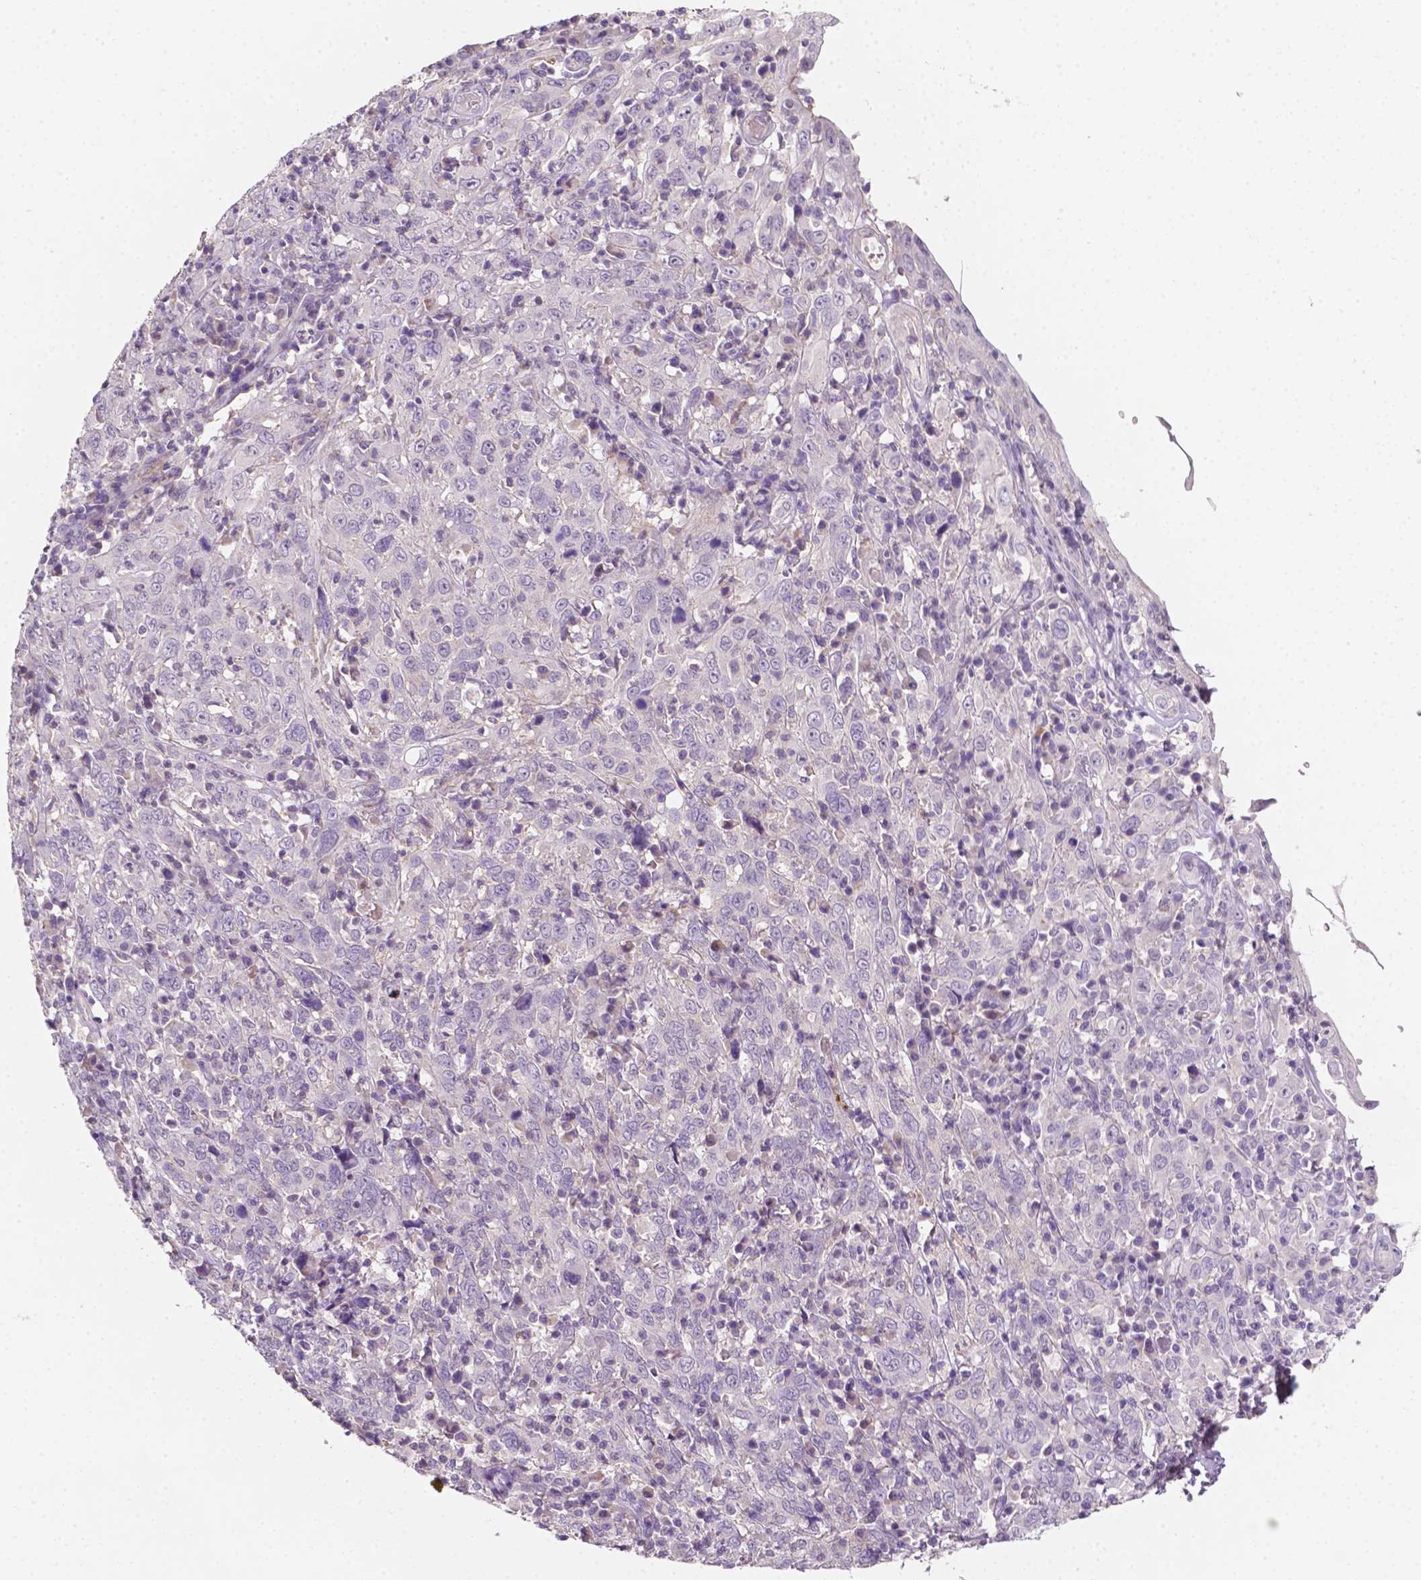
{"staining": {"intensity": "negative", "quantity": "none", "location": "none"}, "tissue": "cervical cancer", "cell_type": "Tumor cells", "image_type": "cancer", "snomed": [{"axis": "morphology", "description": "Squamous cell carcinoma, NOS"}, {"axis": "topography", "description": "Cervix"}], "caption": "There is no significant expression in tumor cells of cervical squamous cell carcinoma.", "gene": "EGFR", "patient": {"sex": "female", "age": 46}}